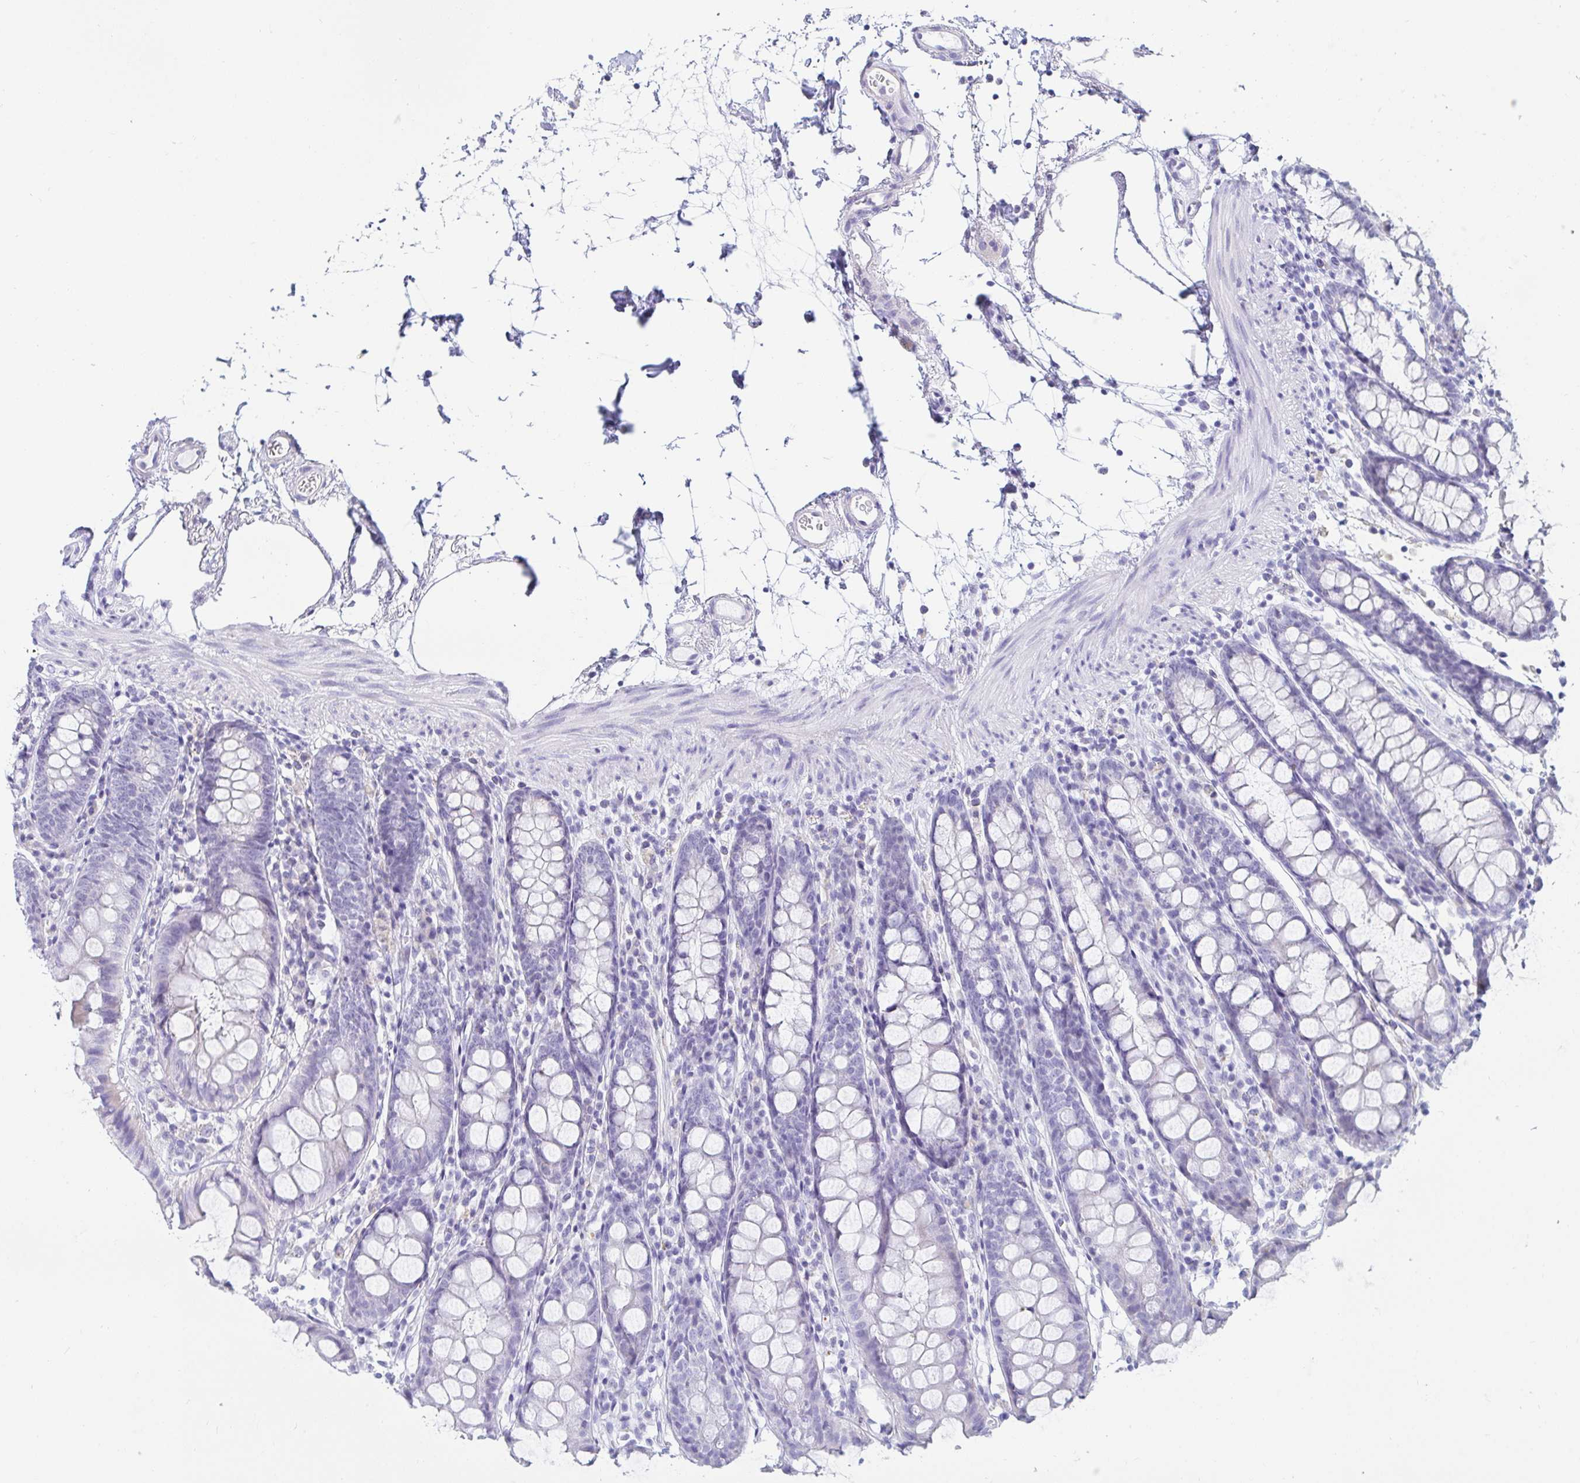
{"staining": {"intensity": "negative", "quantity": "none", "location": "none"}, "tissue": "colon", "cell_type": "Endothelial cells", "image_type": "normal", "snomed": [{"axis": "morphology", "description": "Normal tissue, NOS"}, {"axis": "topography", "description": "Colon"}], "caption": "DAB (3,3'-diaminobenzidine) immunohistochemical staining of normal human colon displays no significant expression in endothelial cells.", "gene": "C4orf17", "patient": {"sex": "female", "age": 84}}